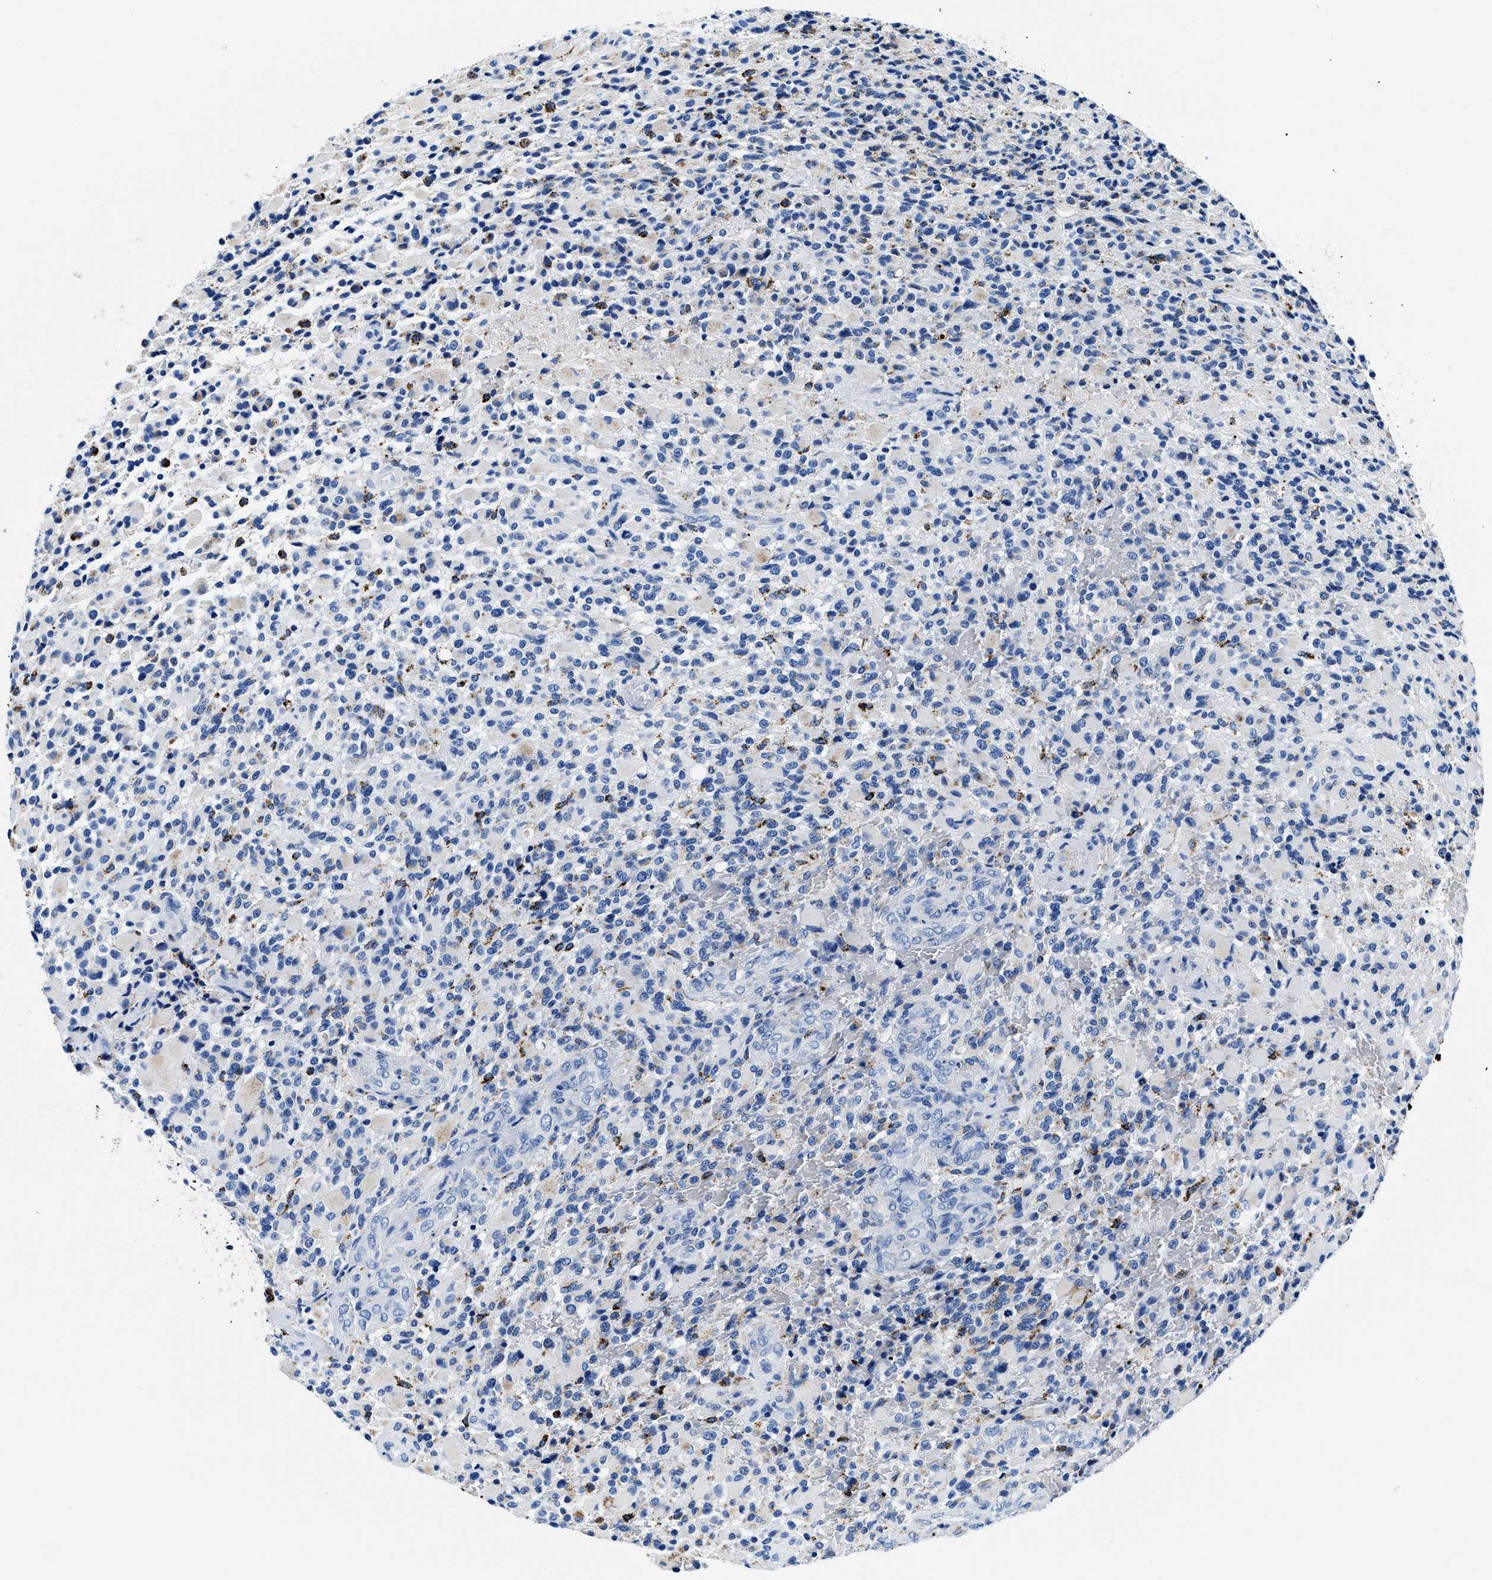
{"staining": {"intensity": "negative", "quantity": "none", "location": "none"}, "tissue": "glioma", "cell_type": "Tumor cells", "image_type": "cancer", "snomed": [{"axis": "morphology", "description": "Glioma, malignant, High grade"}, {"axis": "topography", "description": "Brain"}], "caption": "Human malignant high-grade glioma stained for a protein using immunohistochemistry (IHC) demonstrates no expression in tumor cells.", "gene": "OR14K1", "patient": {"sex": "male", "age": 71}}